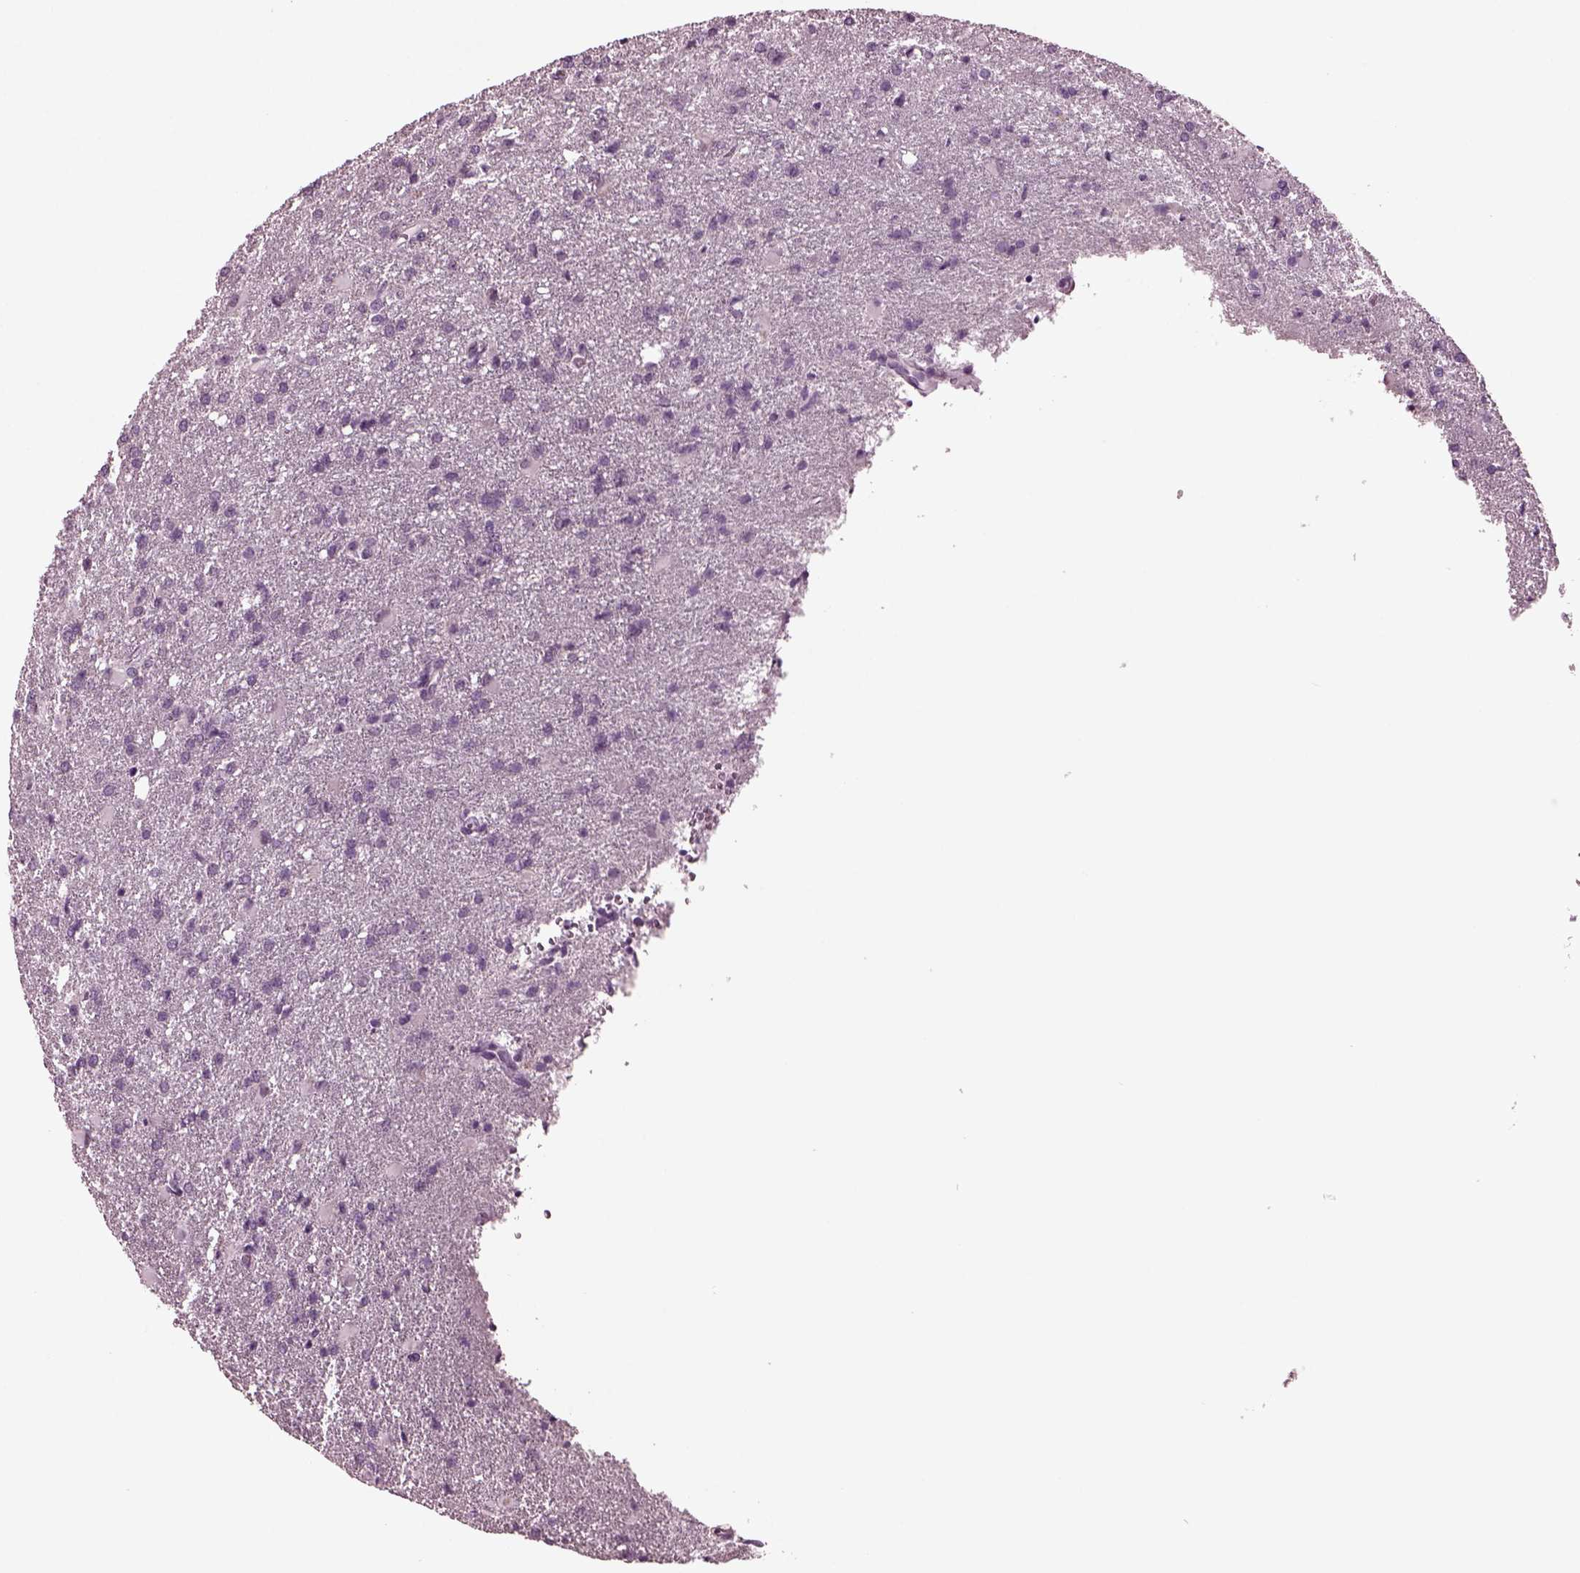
{"staining": {"intensity": "negative", "quantity": "none", "location": "none"}, "tissue": "glioma", "cell_type": "Tumor cells", "image_type": "cancer", "snomed": [{"axis": "morphology", "description": "Glioma, malignant, High grade"}, {"axis": "topography", "description": "Brain"}], "caption": "Tumor cells are negative for protein expression in human malignant glioma (high-grade).", "gene": "MIB2", "patient": {"sex": "male", "age": 68}}